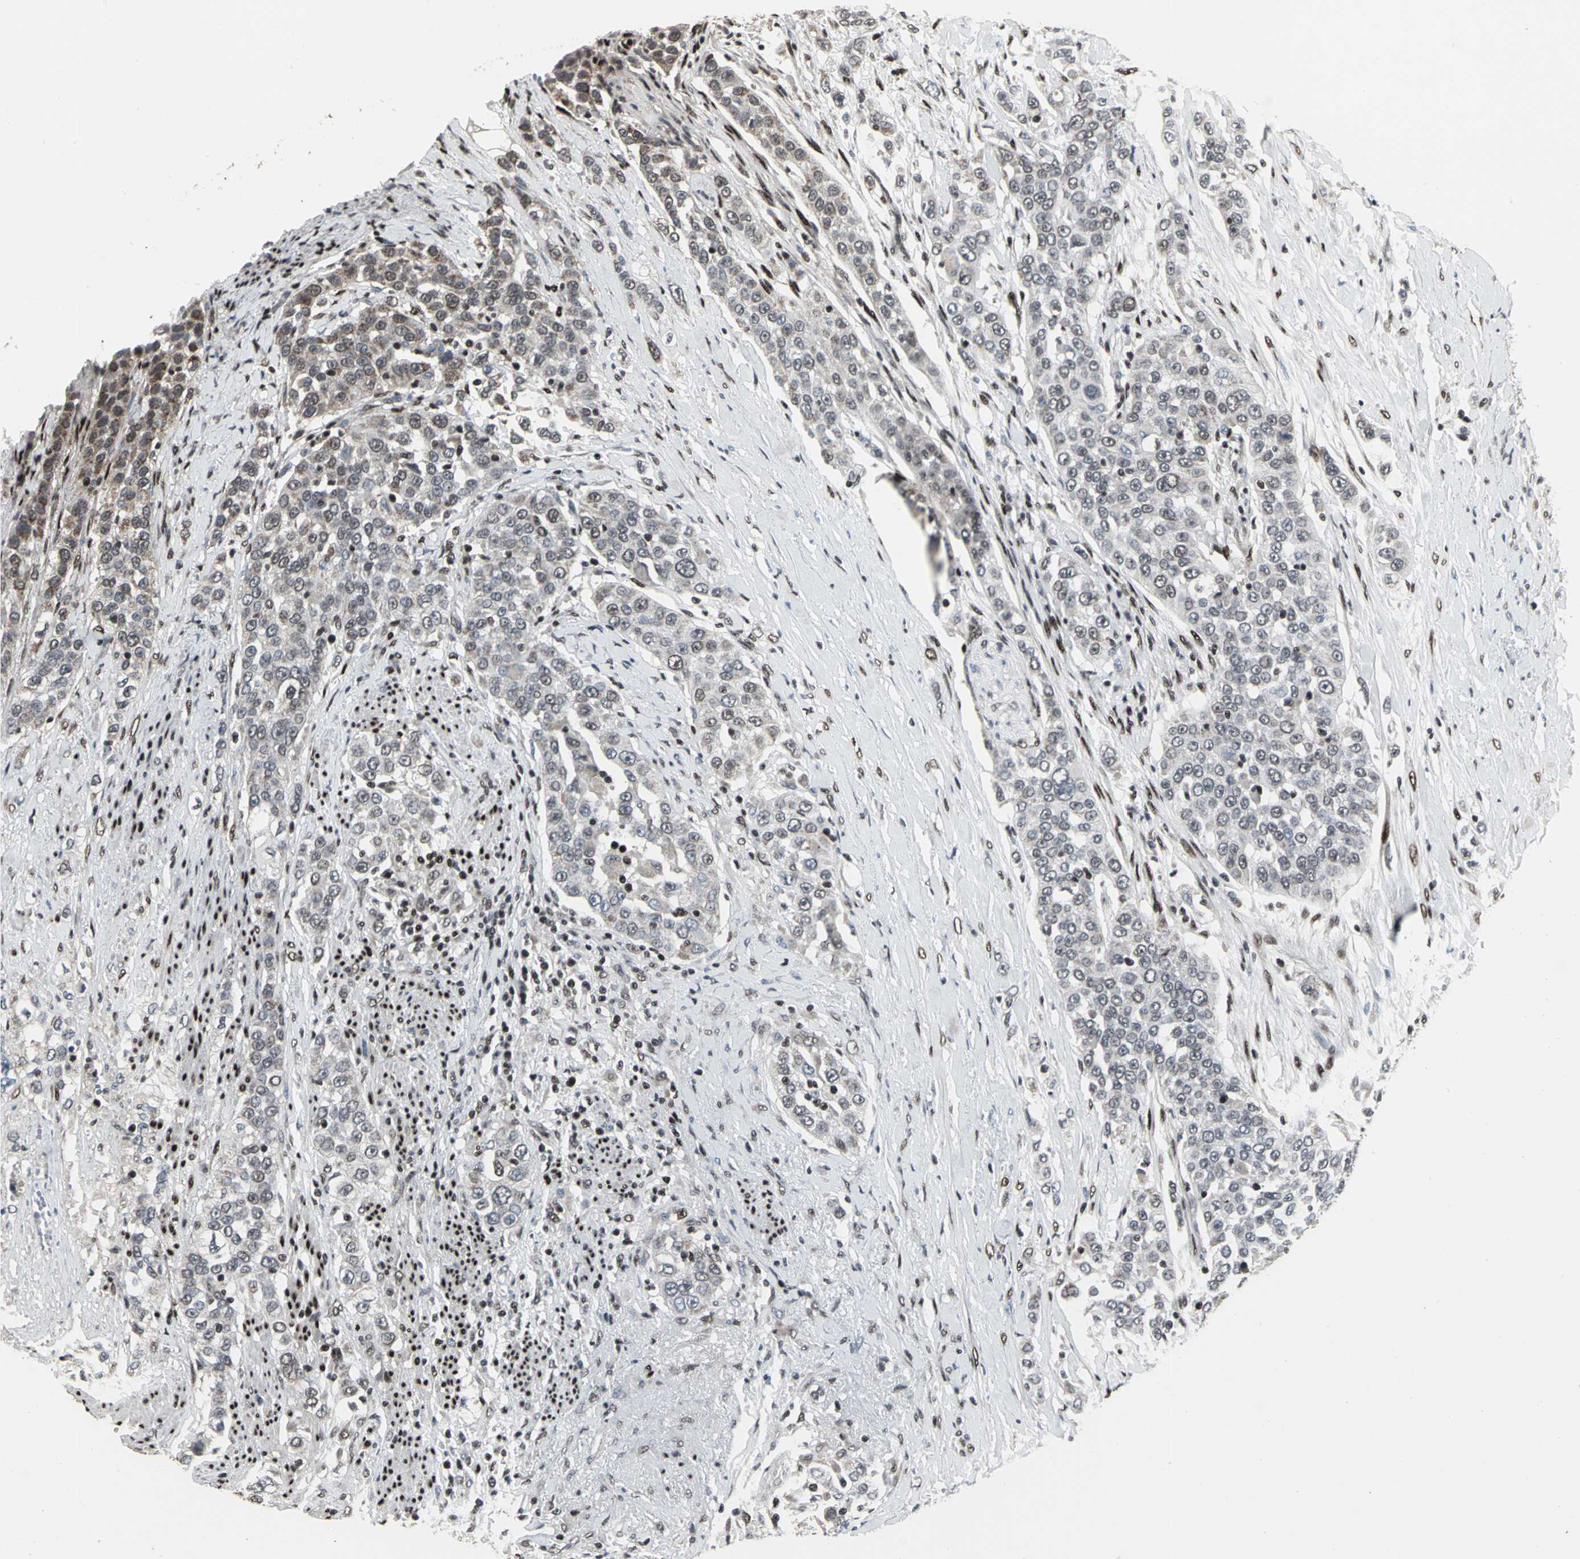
{"staining": {"intensity": "weak", "quantity": "25%-75%", "location": "cytoplasmic/membranous,nuclear"}, "tissue": "urothelial cancer", "cell_type": "Tumor cells", "image_type": "cancer", "snomed": [{"axis": "morphology", "description": "Urothelial carcinoma, High grade"}, {"axis": "topography", "description": "Urinary bladder"}], "caption": "A brown stain highlights weak cytoplasmic/membranous and nuclear expression of a protein in urothelial cancer tumor cells.", "gene": "SRF", "patient": {"sex": "female", "age": 80}}